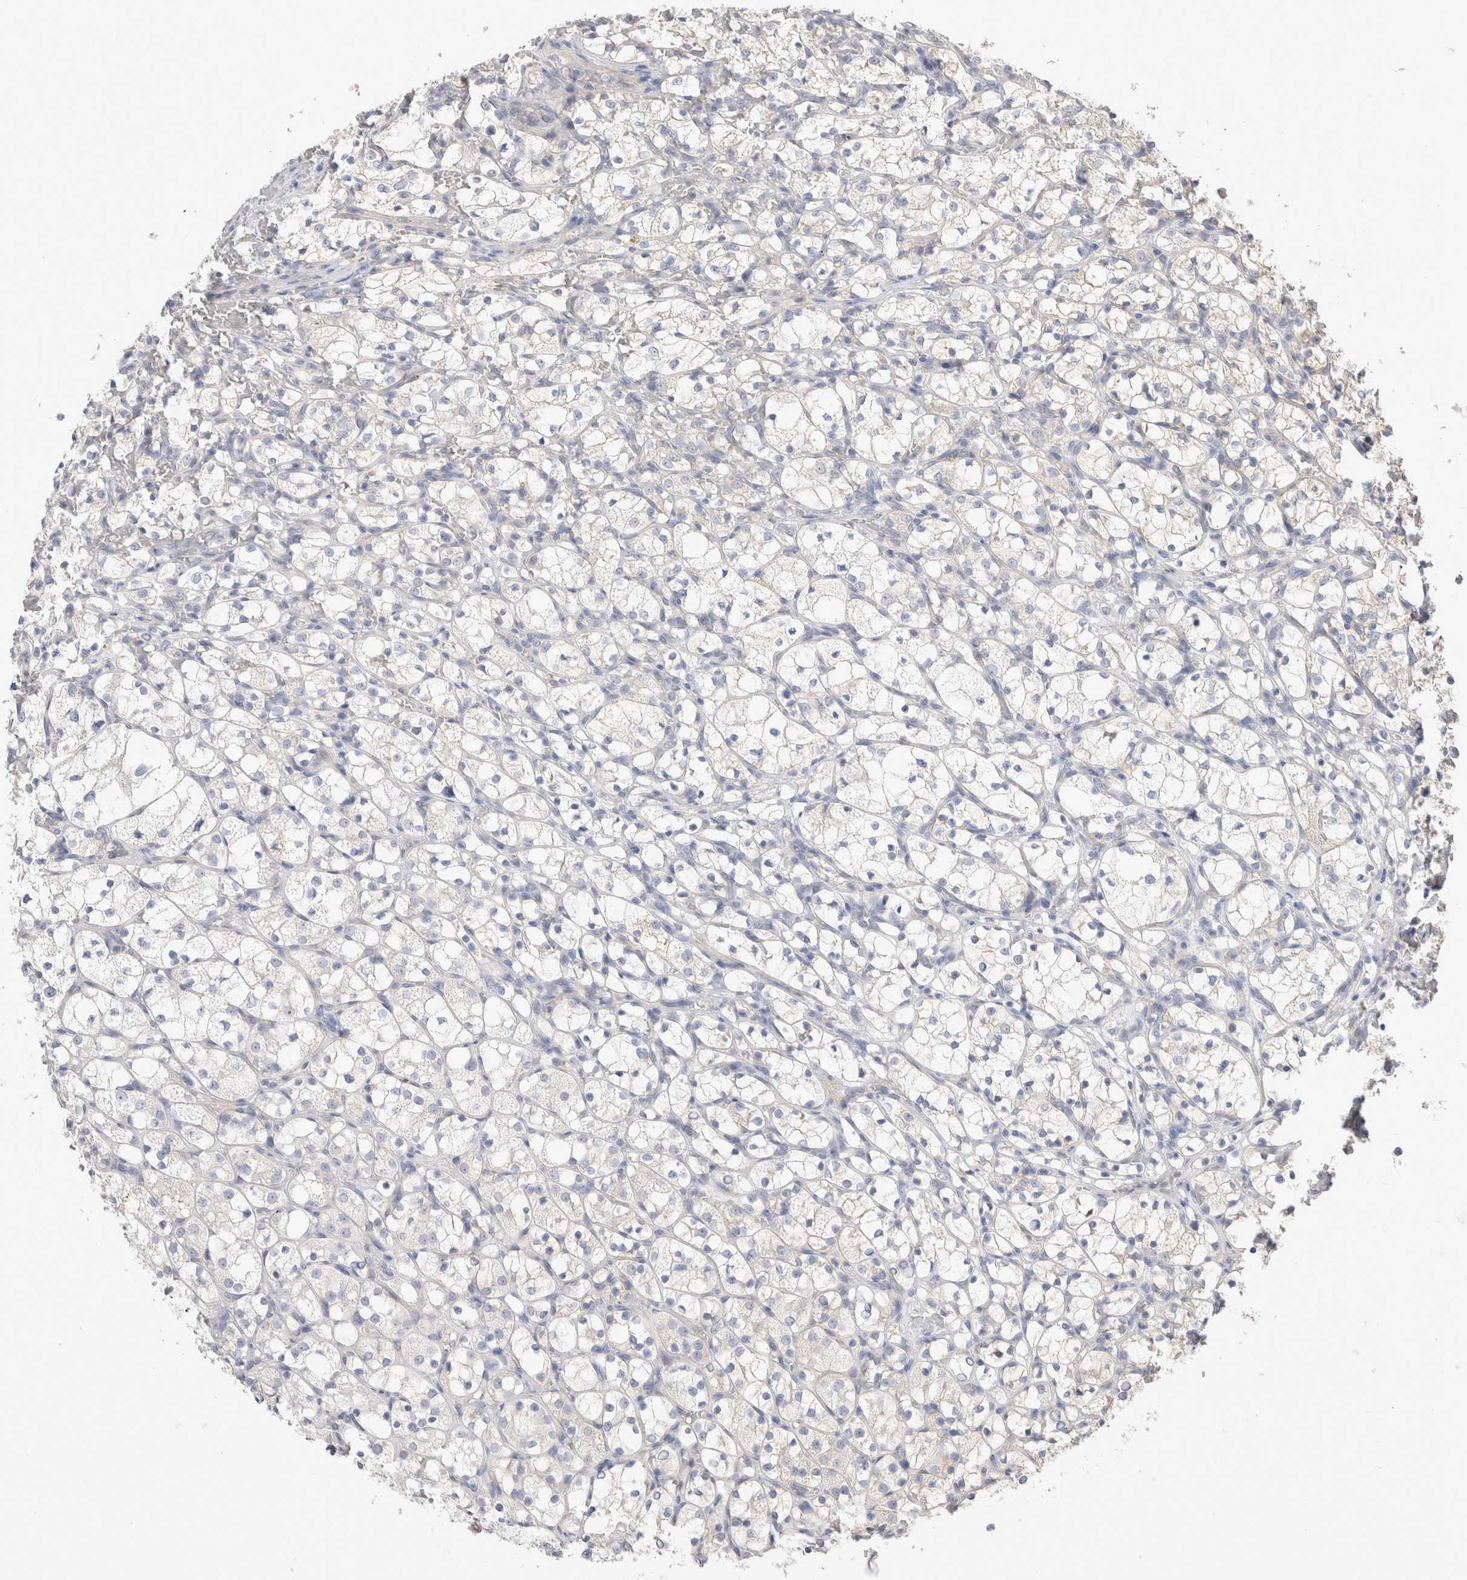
{"staining": {"intensity": "negative", "quantity": "none", "location": "none"}, "tissue": "renal cancer", "cell_type": "Tumor cells", "image_type": "cancer", "snomed": [{"axis": "morphology", "description": "Adenocarcinoma, NOS"}, {"axis": "topography", "description": "Kidney"}], "caption": "Immunohistochemical staining of human renal cancer demonstrates no significant positivity in tumor cells. (Immunohistochemistry (ihc), brightfield microscopy, high magnification).", "gene": "DMD", "patient": {"sex": "female", "age": 69}}